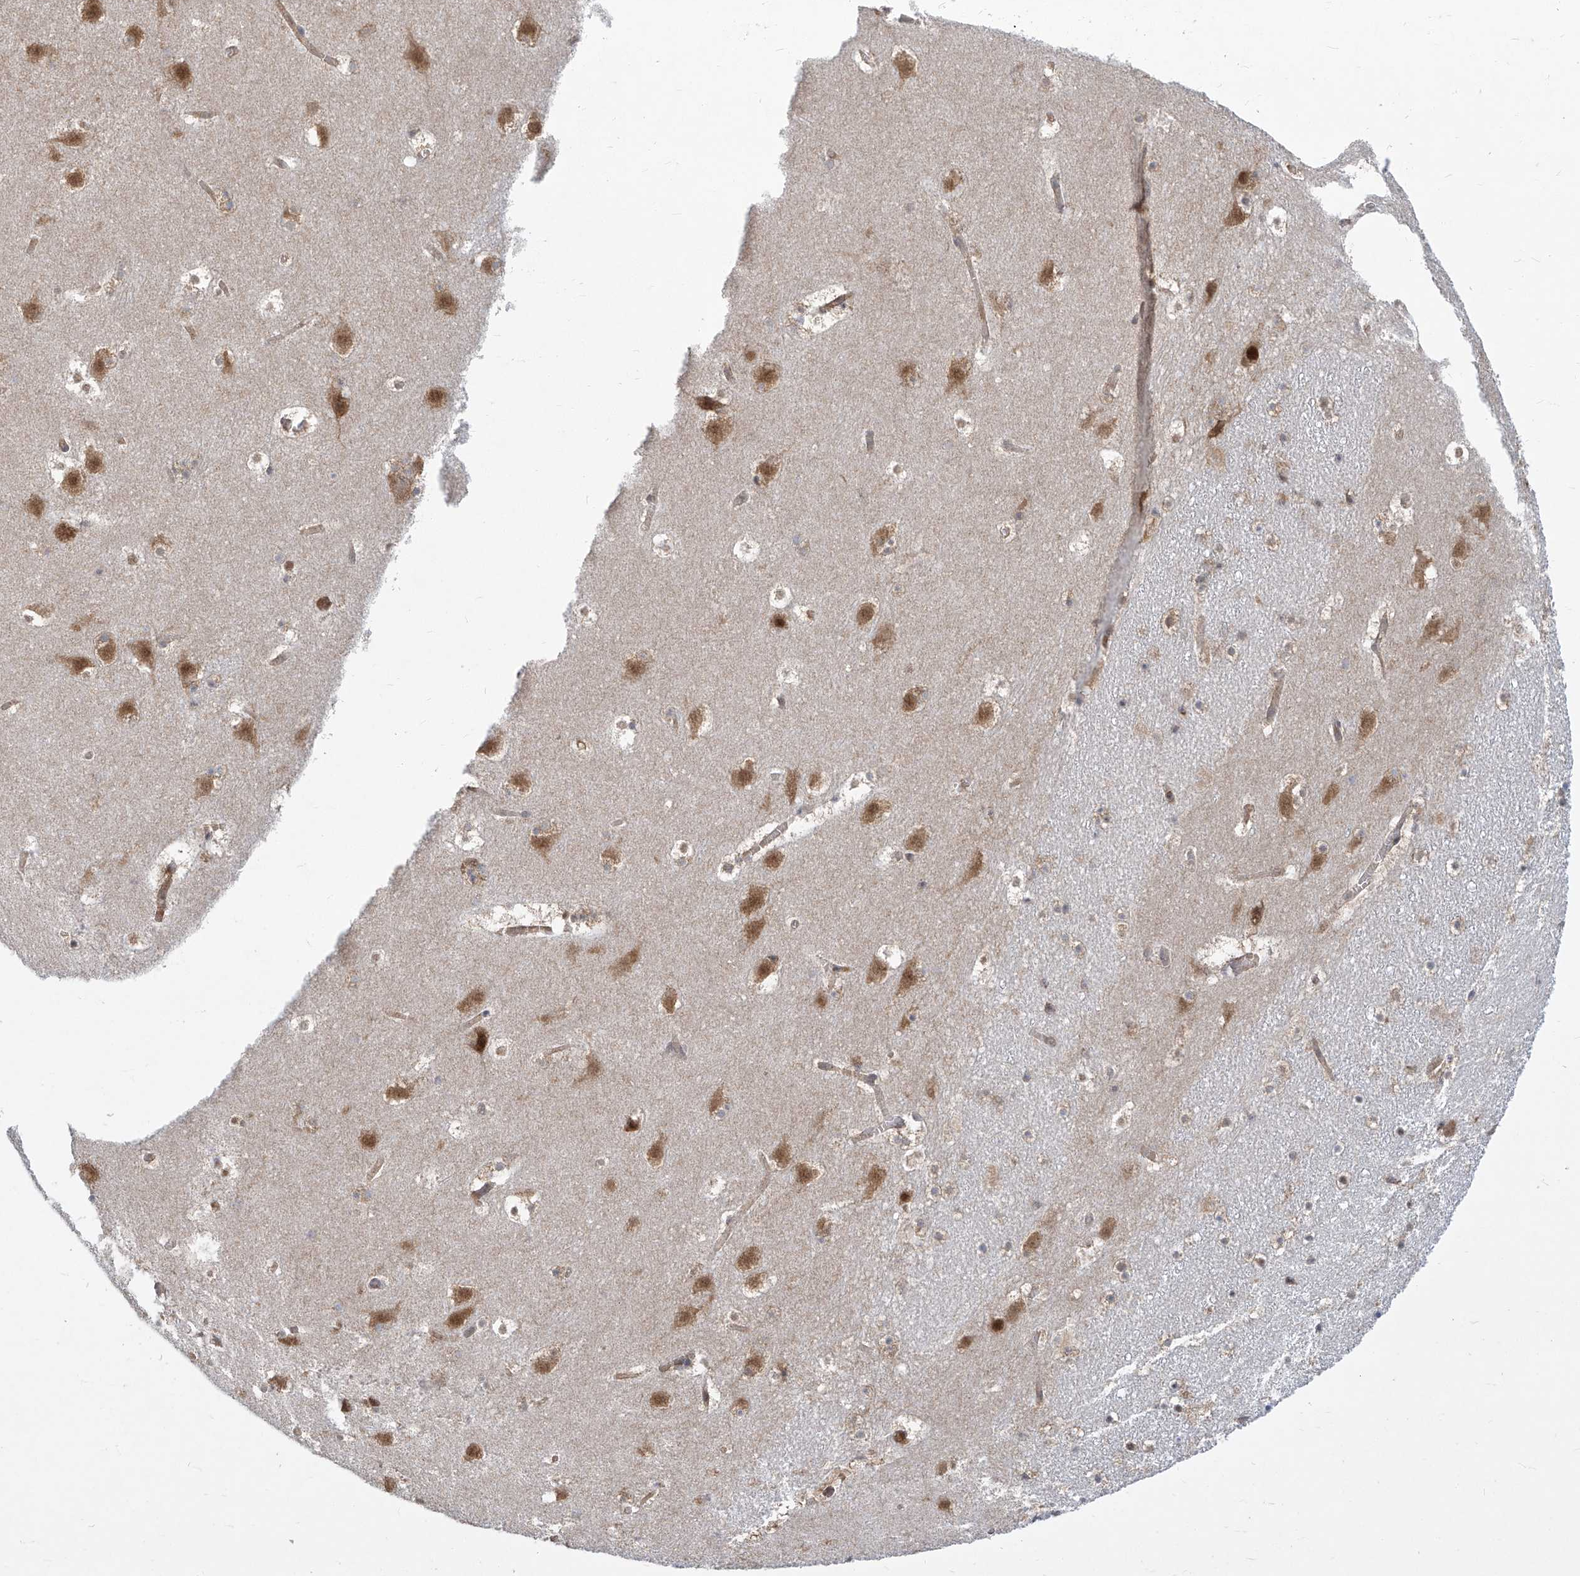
{"staining": {"intensity": "negative", "quantity": "none", "location": "none"}, "tissue": "caudate", "cell_type": "Glial cells", "image_type": "normal", "snomed": [{"axis": "morphology", "description": "Normal tissue, NOS"}, {"axis": "topography", "description": "Lateral ventricle wall"}], "caption": "High power microscopy histopathology image of an IHC image of unremarkable caudate, revealing no significant positivity in glial cells. (Brightfield microscopy of DAB immunohistochemistry (IHC) at high magnification).", "gene": "EIF3M", "patient": {"sex": "male", "age": 45}}